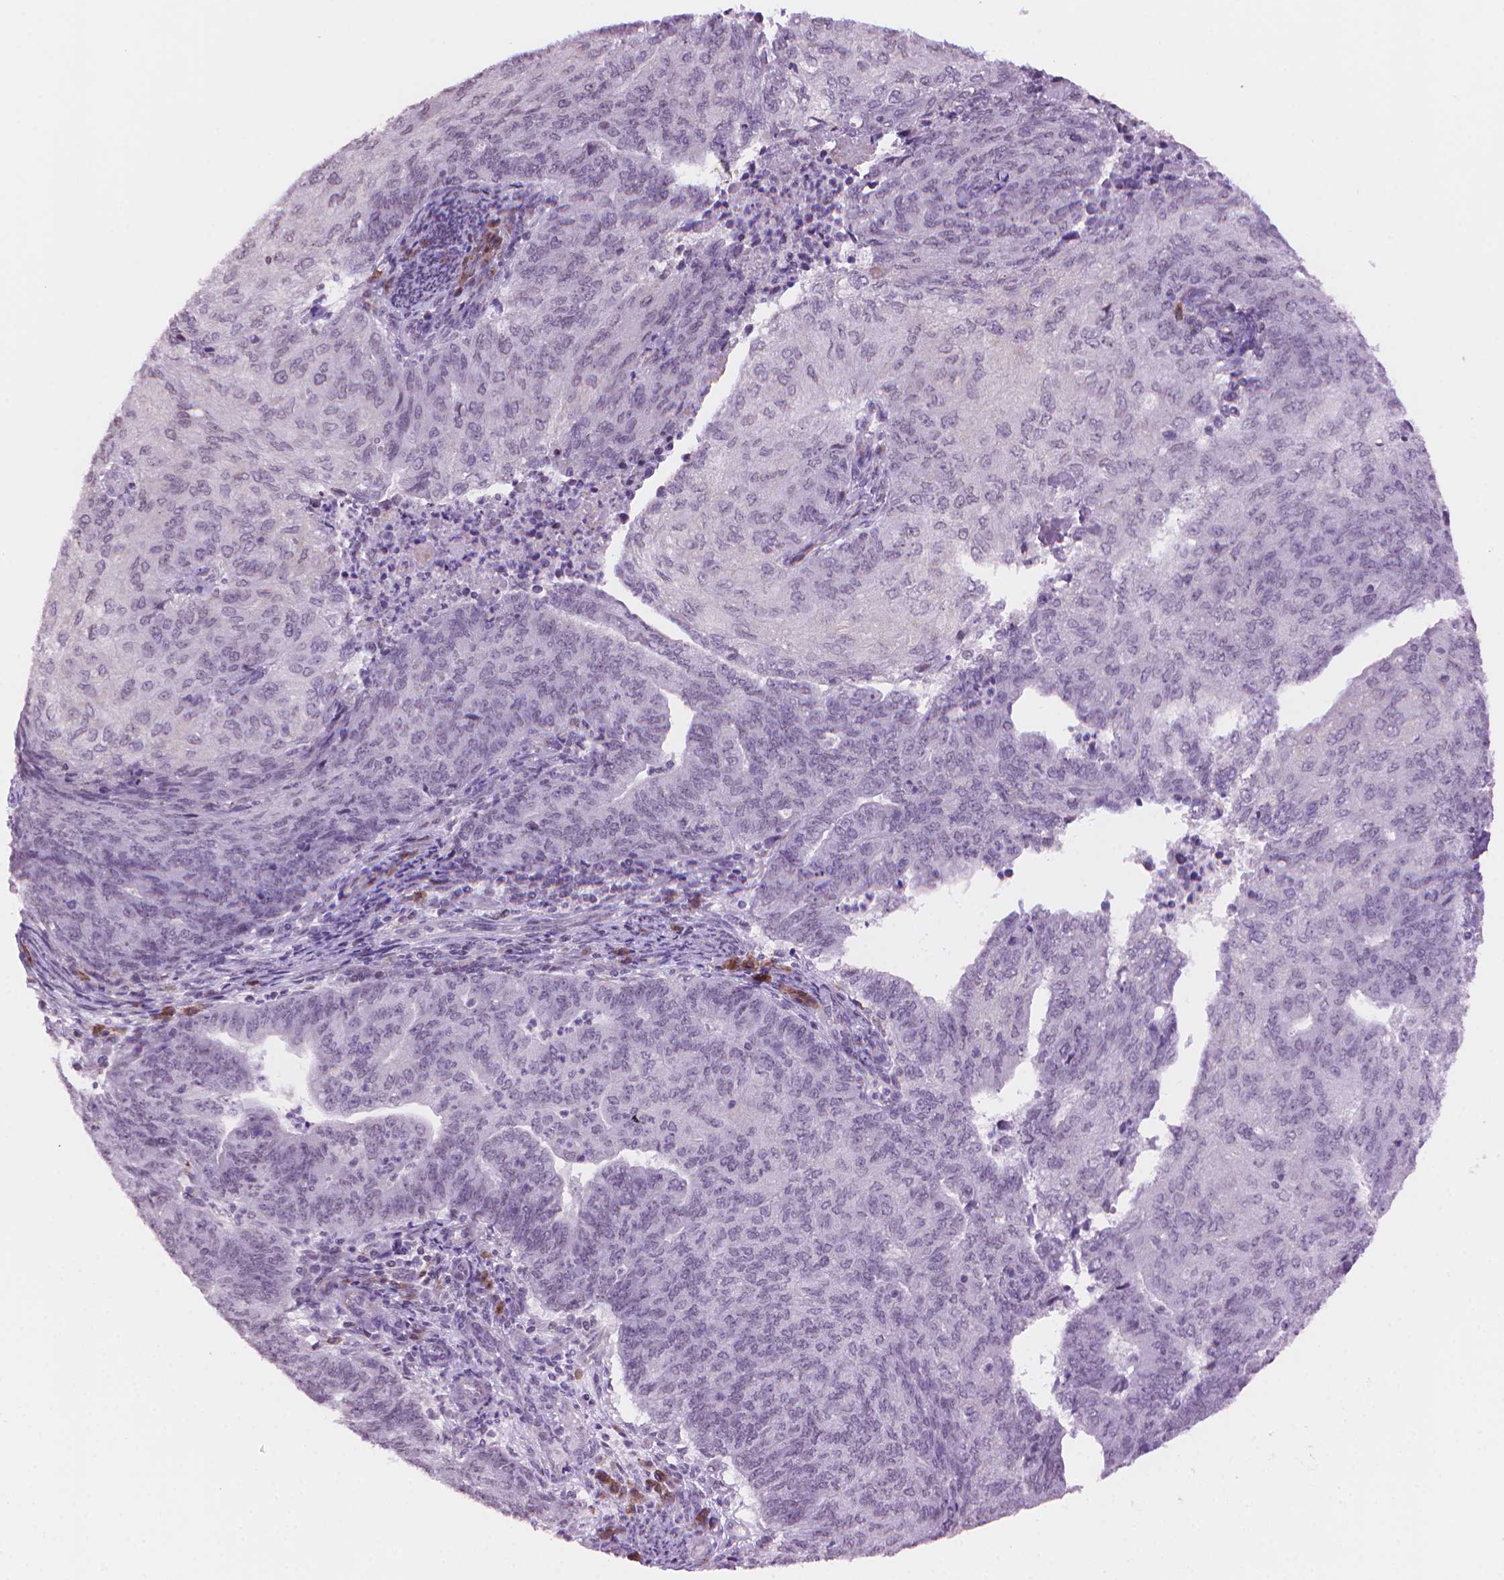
{"staining": {"intensity": "negative", "quantity": "none", "location": "none"}, "tissue": "endometrial cancer", "cell_type": "Tumor cells", "image_type": "cancer", "snomed": [{"axis": "morphology", "description": "Adenocarcinoma, NOS"}, {"axis": "topography", "description": "Endometrium"}], "caption": "A high-resolution photomicrograph shows immunohistochemistry staining of endometrial cancer (adenocarcinoma), which shows no significant expression in tumor cells. (DAB IHC with hematoxylin counter stain).", "gene": "TMEM184A", "patient": {"sex": "female", "age": 82}}